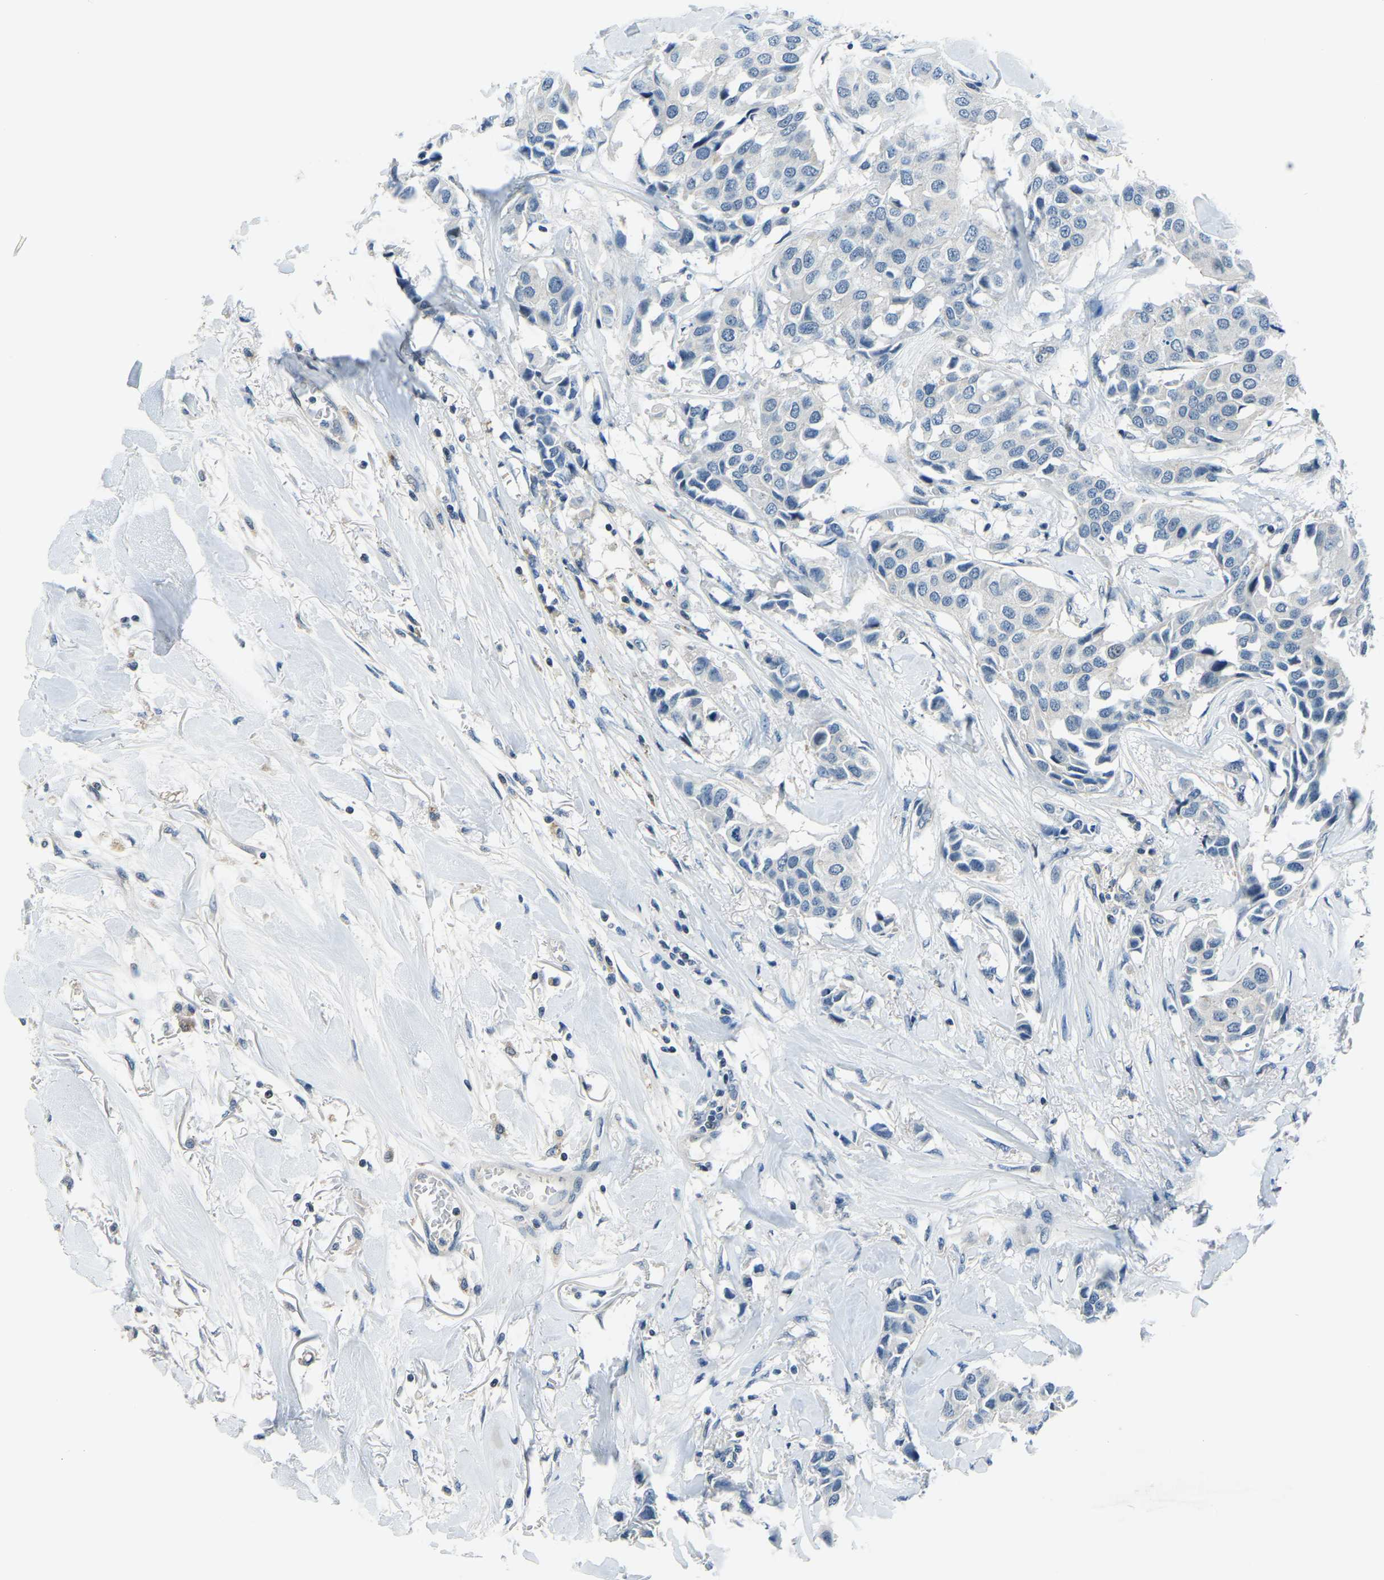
{"staining": {"intensity": "negative", "quantity": "none", "location": "none"}, "tissue": "breast cancer", "cell_type": "Tumor cells", "image_type": "cancer", "snomed": [{"axis": "morphology", "description": "Duct carcinoma"}, {"axis": "topography", "description": "Breast"}], "caption": "This image is of breast infiltrating ductal carcinoma stained with immunohistochemistry (IHC) to label a protein in brown with the nuclei are counter-stained blue. There is no positivity in tumor cells.", "gene": "RRP1", "patient": {"sex": "female", "age": 80}}